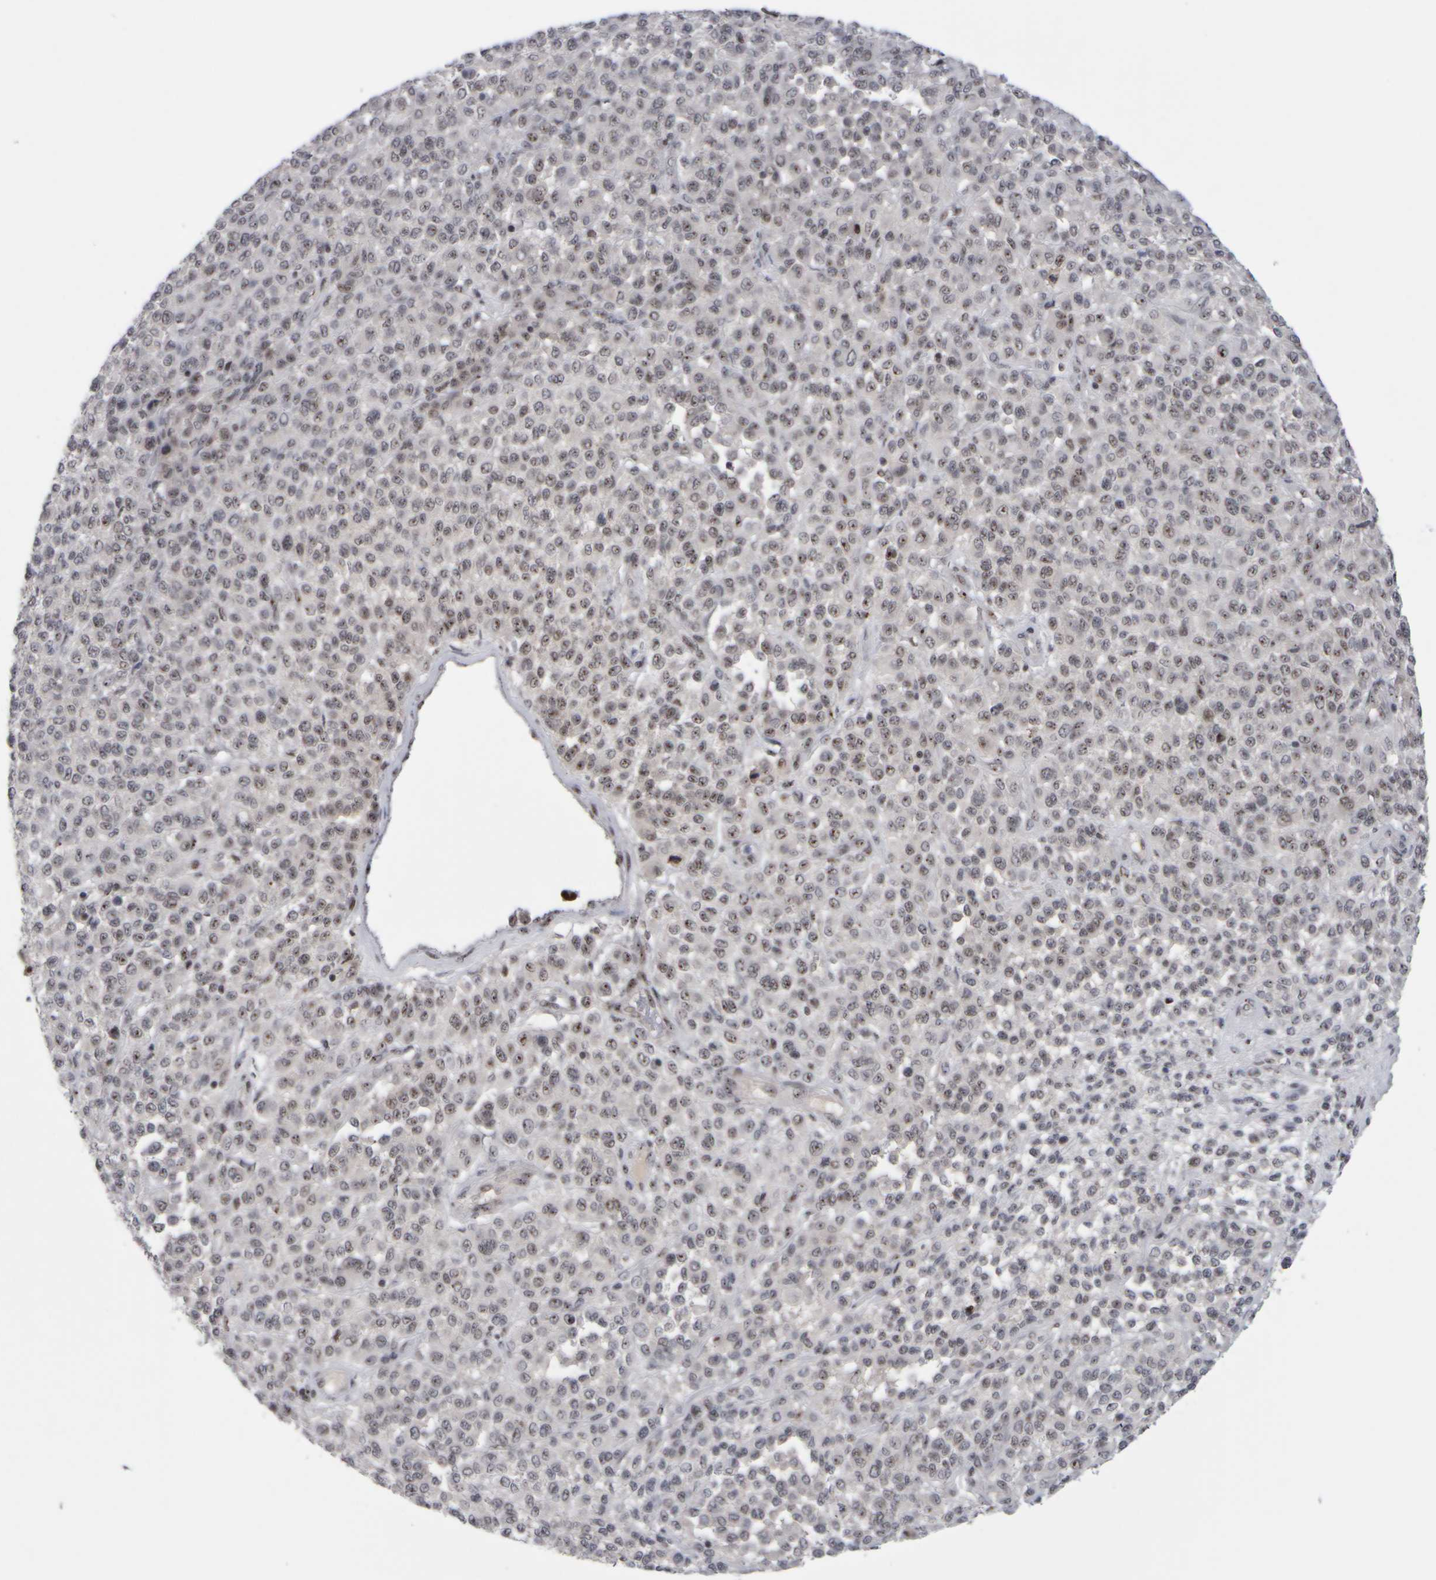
{"staining": {"intensity": "weak", "quantity": "<25%", "location": "nuclear"}, "tissue": "melanoma", "cell_type": "Tumor cells", "image_type": "cancer", "snomed": [{"axis": "morphology", "description": "Malignant melanoma, Metastatic site"}, {"axis": "topography", "description": "Pancreas"}], "caption": "This is a photomicrograph of immunohistochemistry (IHC) staining of malignant melanoma (metastatic site), which shows no positivity in tumor cells. (Brightfield microscopy of DAB (3,3'-diaminobenzidine) IHC at high magnification).", "gene": "SURF6", "patient": {"sex": "female", "age": 30}}